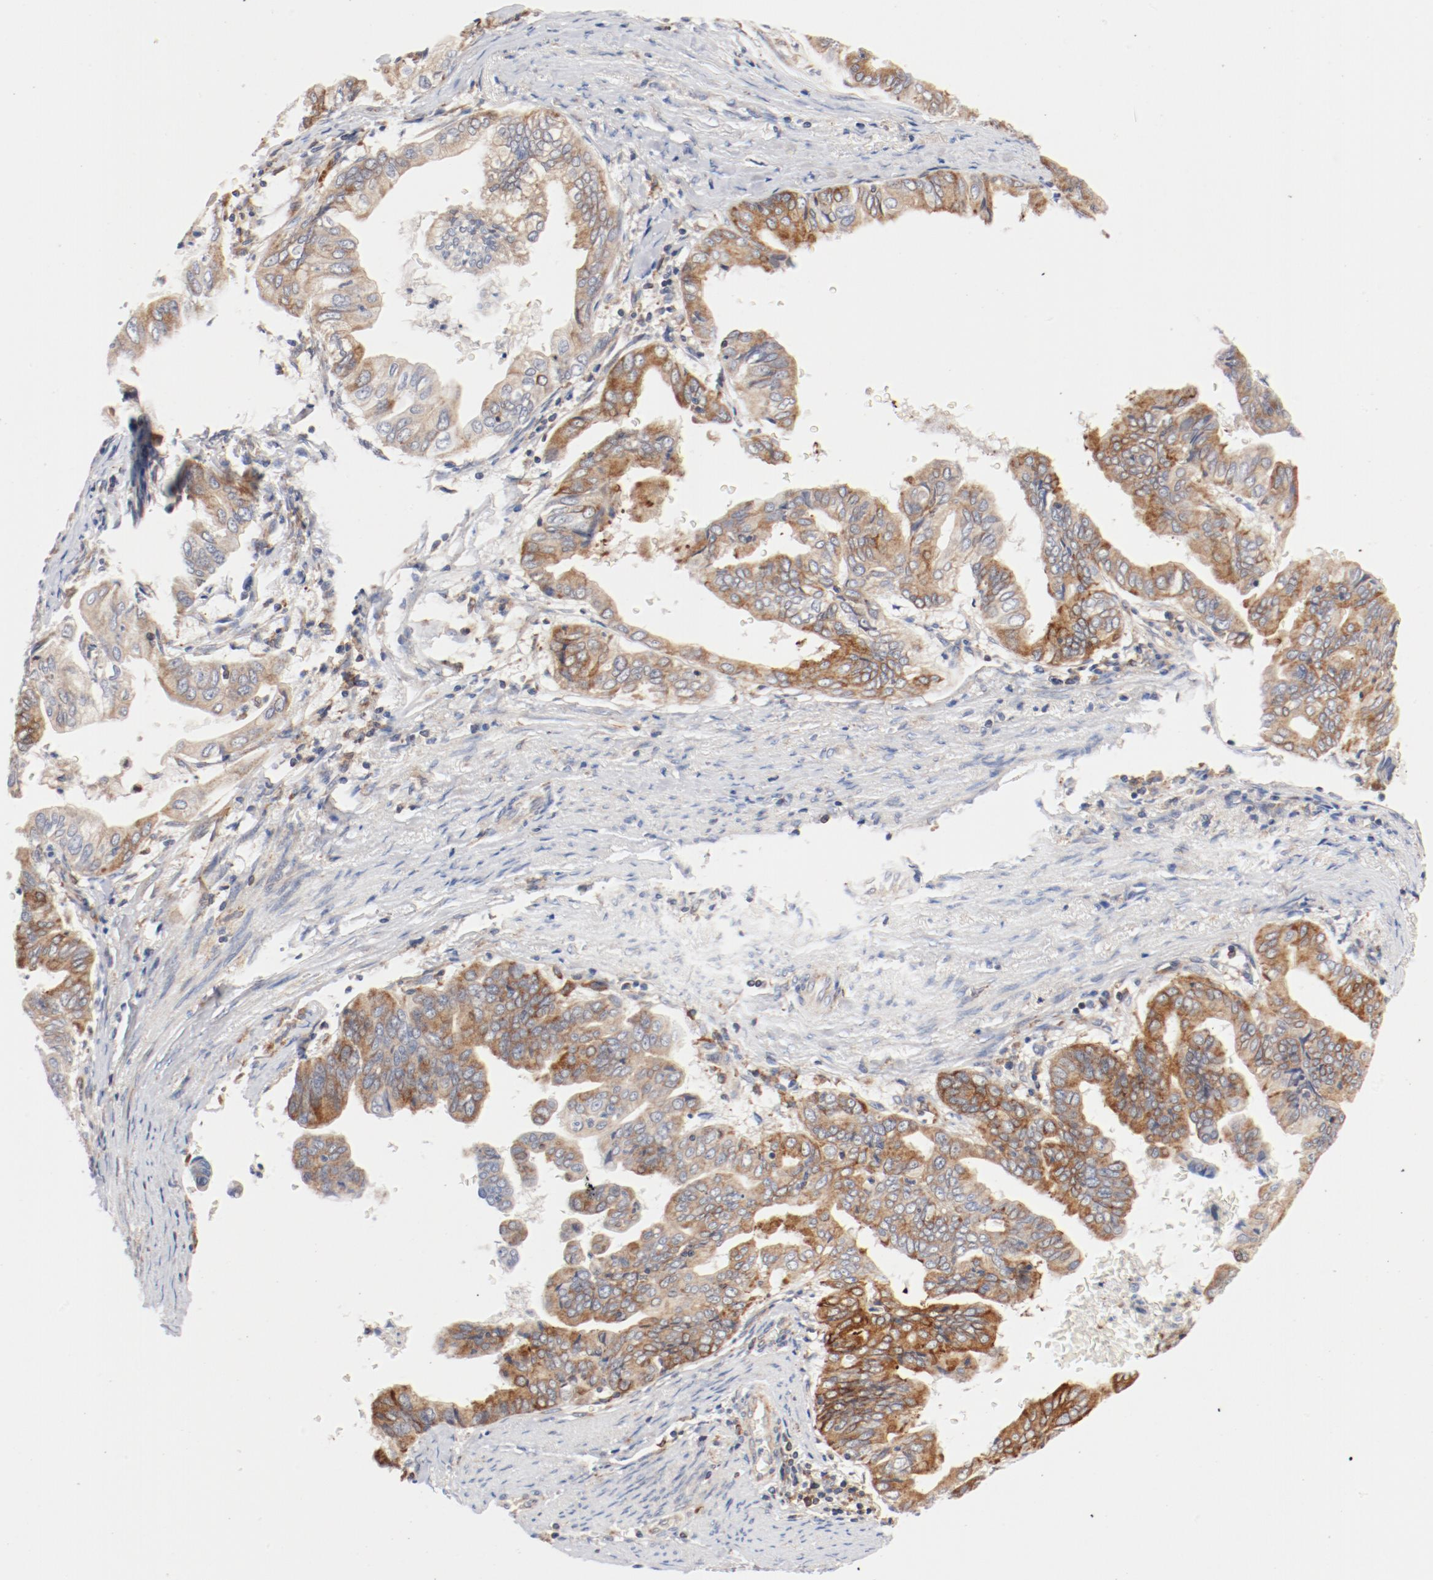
{"staining": {"intensity": "moderate", "quantity": ">75%", "location": "cytoplasmic/membranous"}, "tissue": "stomach cancer", "cell_type": "Tumor cells", "image_type": "cancer", "snomed": [{"axis": "morphology", "description": "Adenocarcinoma, NOS"}, {"axis": "topography", "description": "Stomach, upper"}], "caption": "Stomach adenocarcinoma was stained to show a protein in brown. There is medium levels of moderate cytoplasmic/membranous expression in about >75% of tumor cells.", "gene": "PDPK1", "patient": {"sex": "male", "age": 80}}